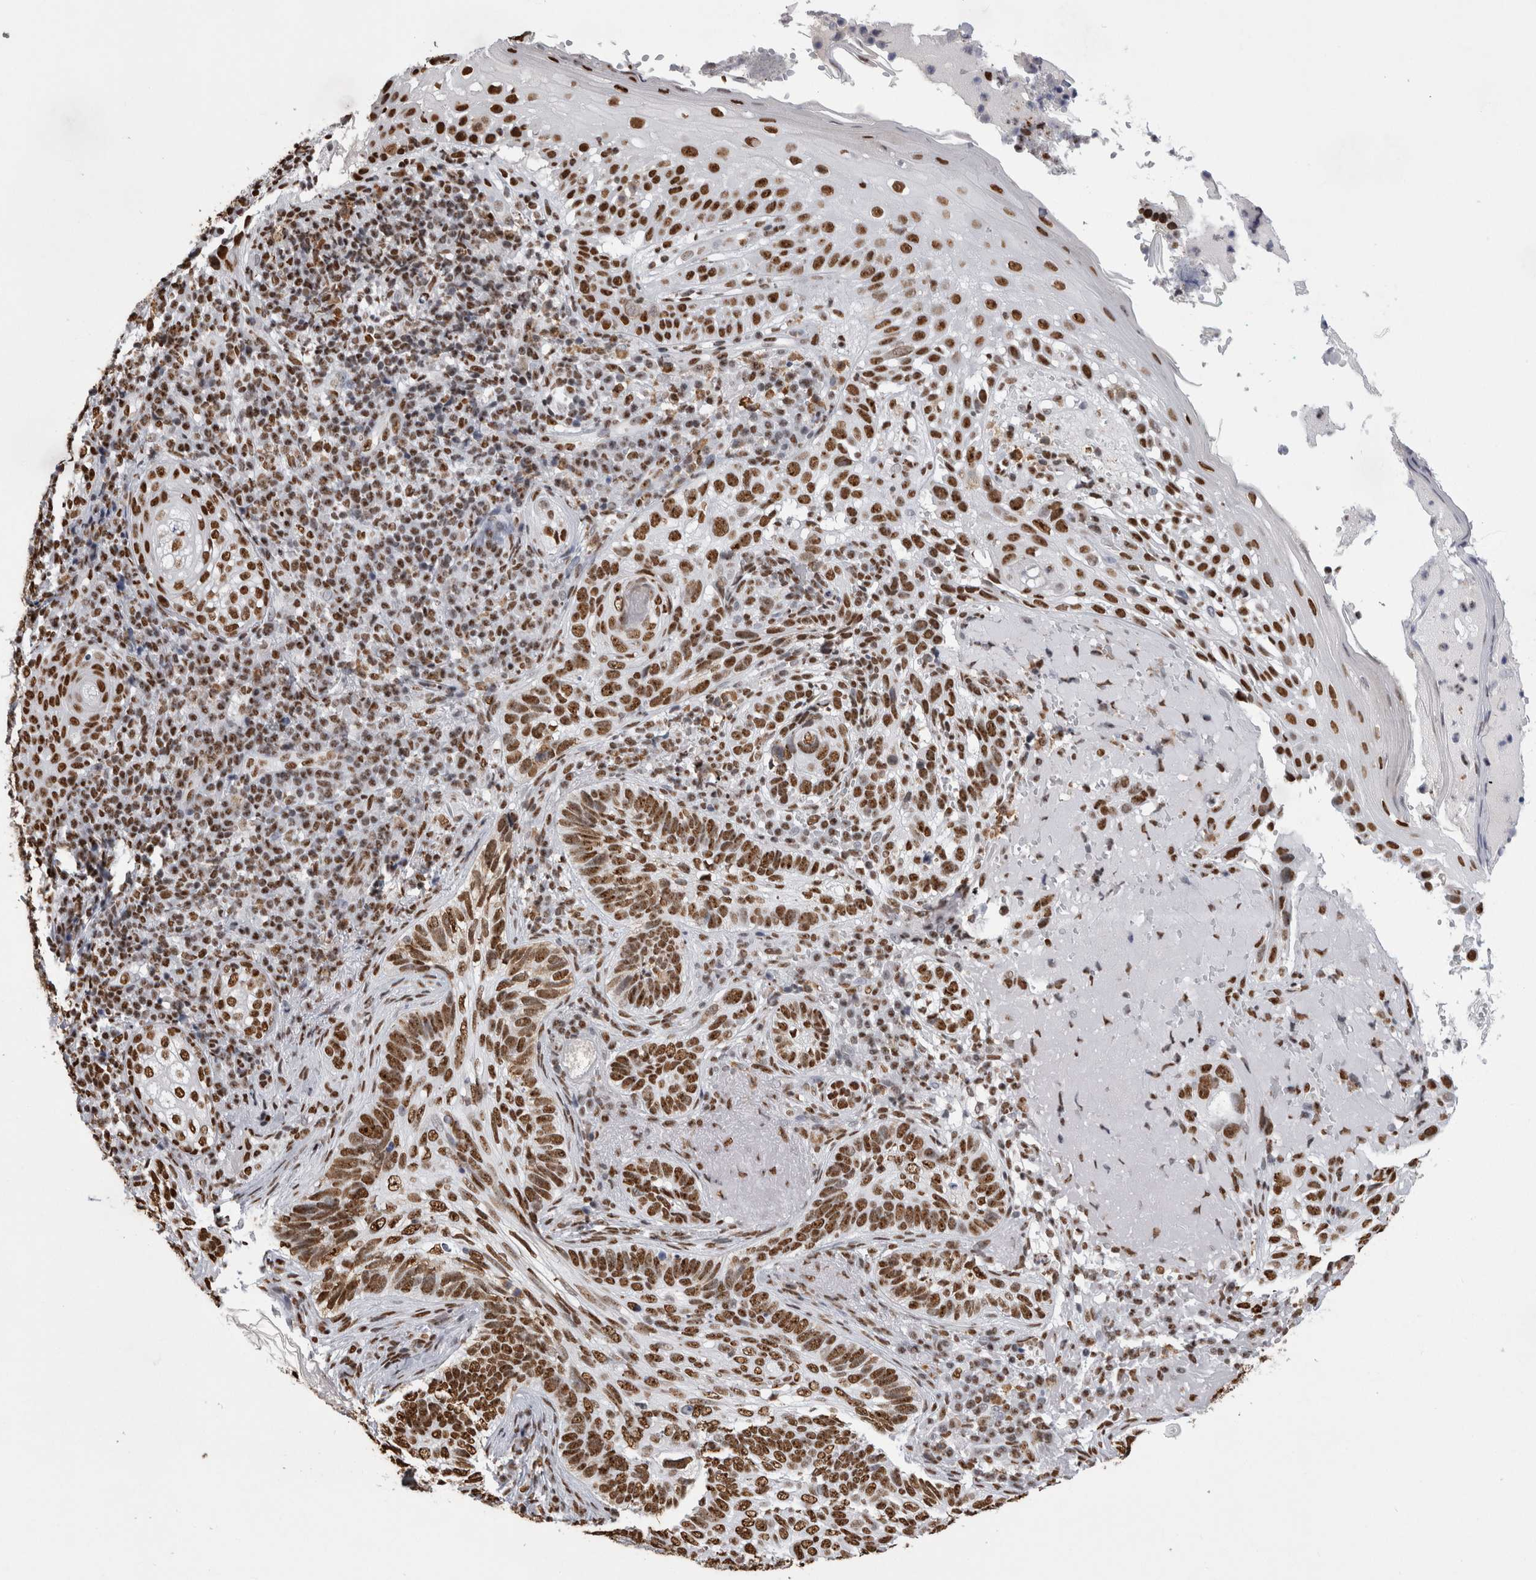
{"staining": {"intensity": "strong", "quantity": ">75%", "location": "nuclear"}, "tissue": "skin cancer", "cell_type": "Tumor cells", "image_type": "cancer", "snomed": [{"axis": "morphology", "description": "Basal cell carcinoma"}, {"axis": "topography", "description": "Skin"}], "caption": "High-magnification brightfield microscopy of basal cell carcinoma (skin) stained with DAB (3,3'-diaminobenzidine) (brown) and counterstained with hematoxylin (blue). tumor cells exhibit strong nuclear positivity is appreciated in approximately>75% of cells.", "gene": "ALPK3", "patient": {"sex": "female", "age": 89}}